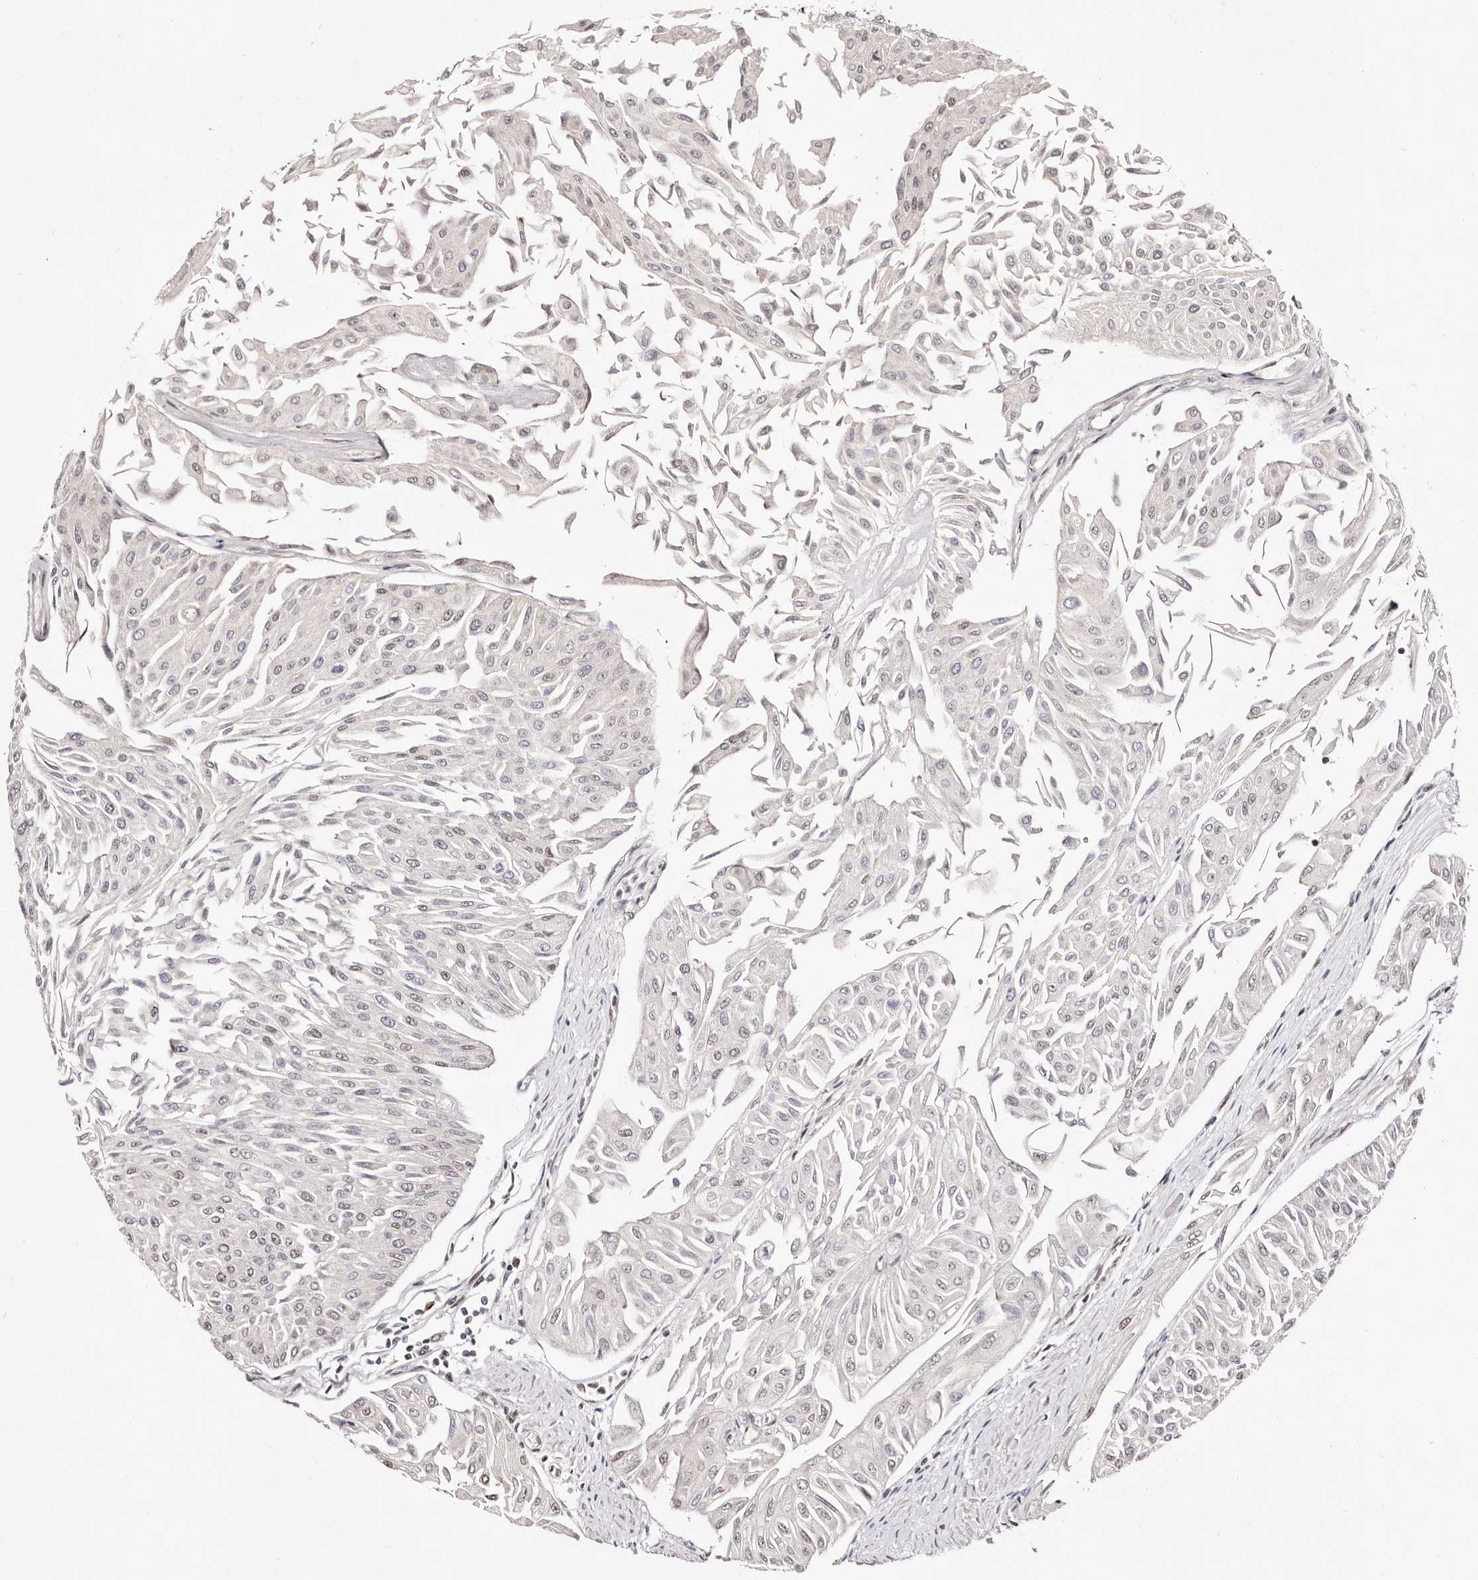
{"staining": {"intensity": "weak", "quantity": "<25%", "location": "nuclear"}, "tissue": "urothelial cancer", "cell_type": "Tumor cells", "image_type": "cancer", "snomed": [{"axis": "morphology", "description": "Urothelial carcinoma, Low grade"}, {"axis": "topography", "description": "Urinary bladder"}], "caption": "Urothelial cancer was stained to show a protein in brown. There is no significant positivity in tumor cells. (DAB immunohistochemistry (IHC) with hematoxylin counter stain).", "gene": "BICRAL", "patient": {"sex": "male", "age": 67}}